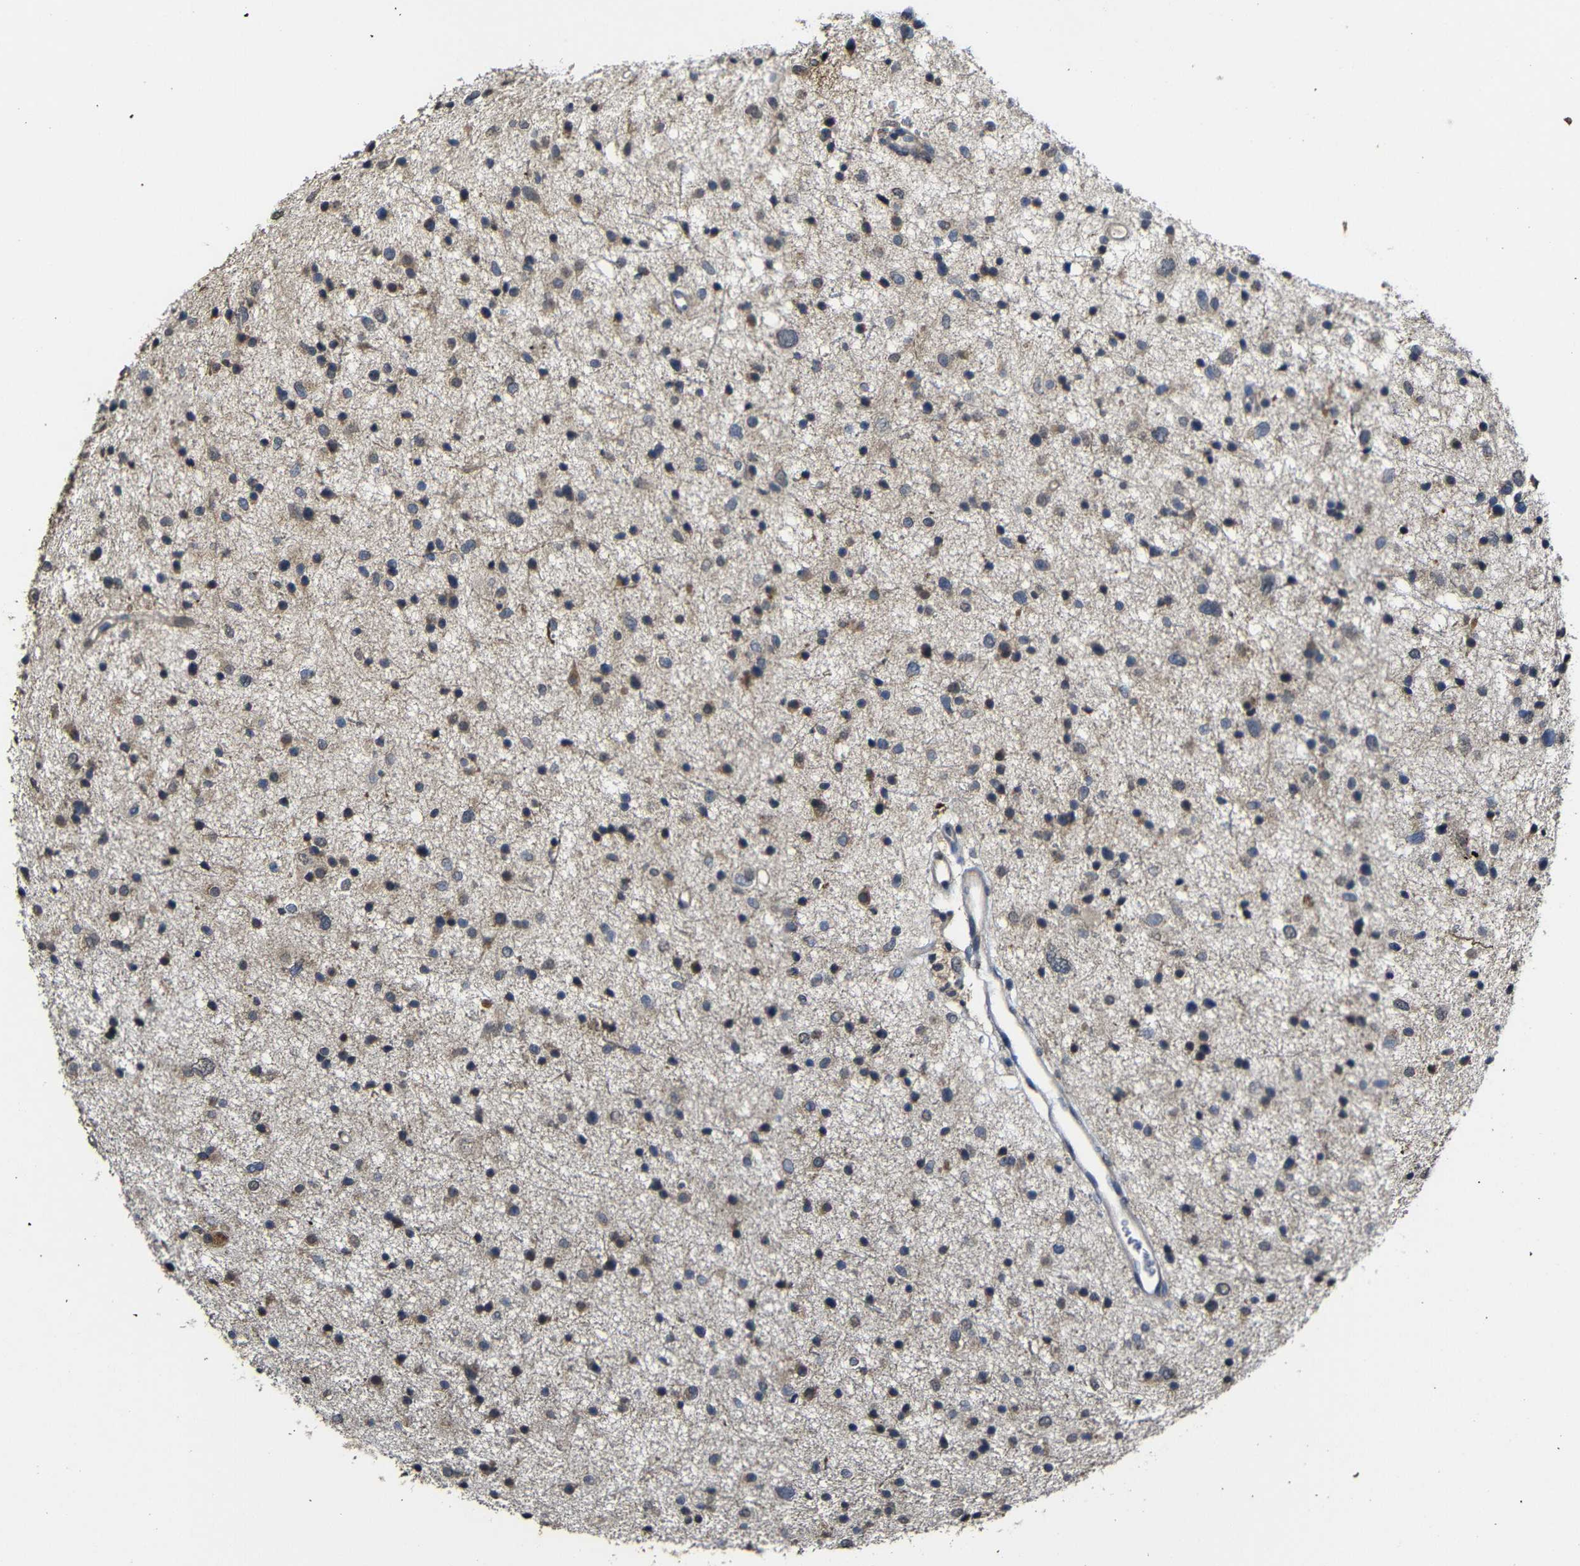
{"staining": {"intensity": "weak", "quantity": "<25%", "location": "cytoplasmic/membranous"}, "tissue": "glioma", "cell_type": "Tumor cells", "image_type": "cancer", "snomed": [{"axis": "morphology", "description": "Glioma, malignant, Low grade"}, {"axis": "topography", "description": "Brain"}], "caption": "An immunohistochemistry photomicrograph of malignant glioma (low-grade) is shown. There is no staining in tumor cells of malignant glioma (low-grade).", "gene": "ATG12", "patient": {"sex": "female", "age": 37}}